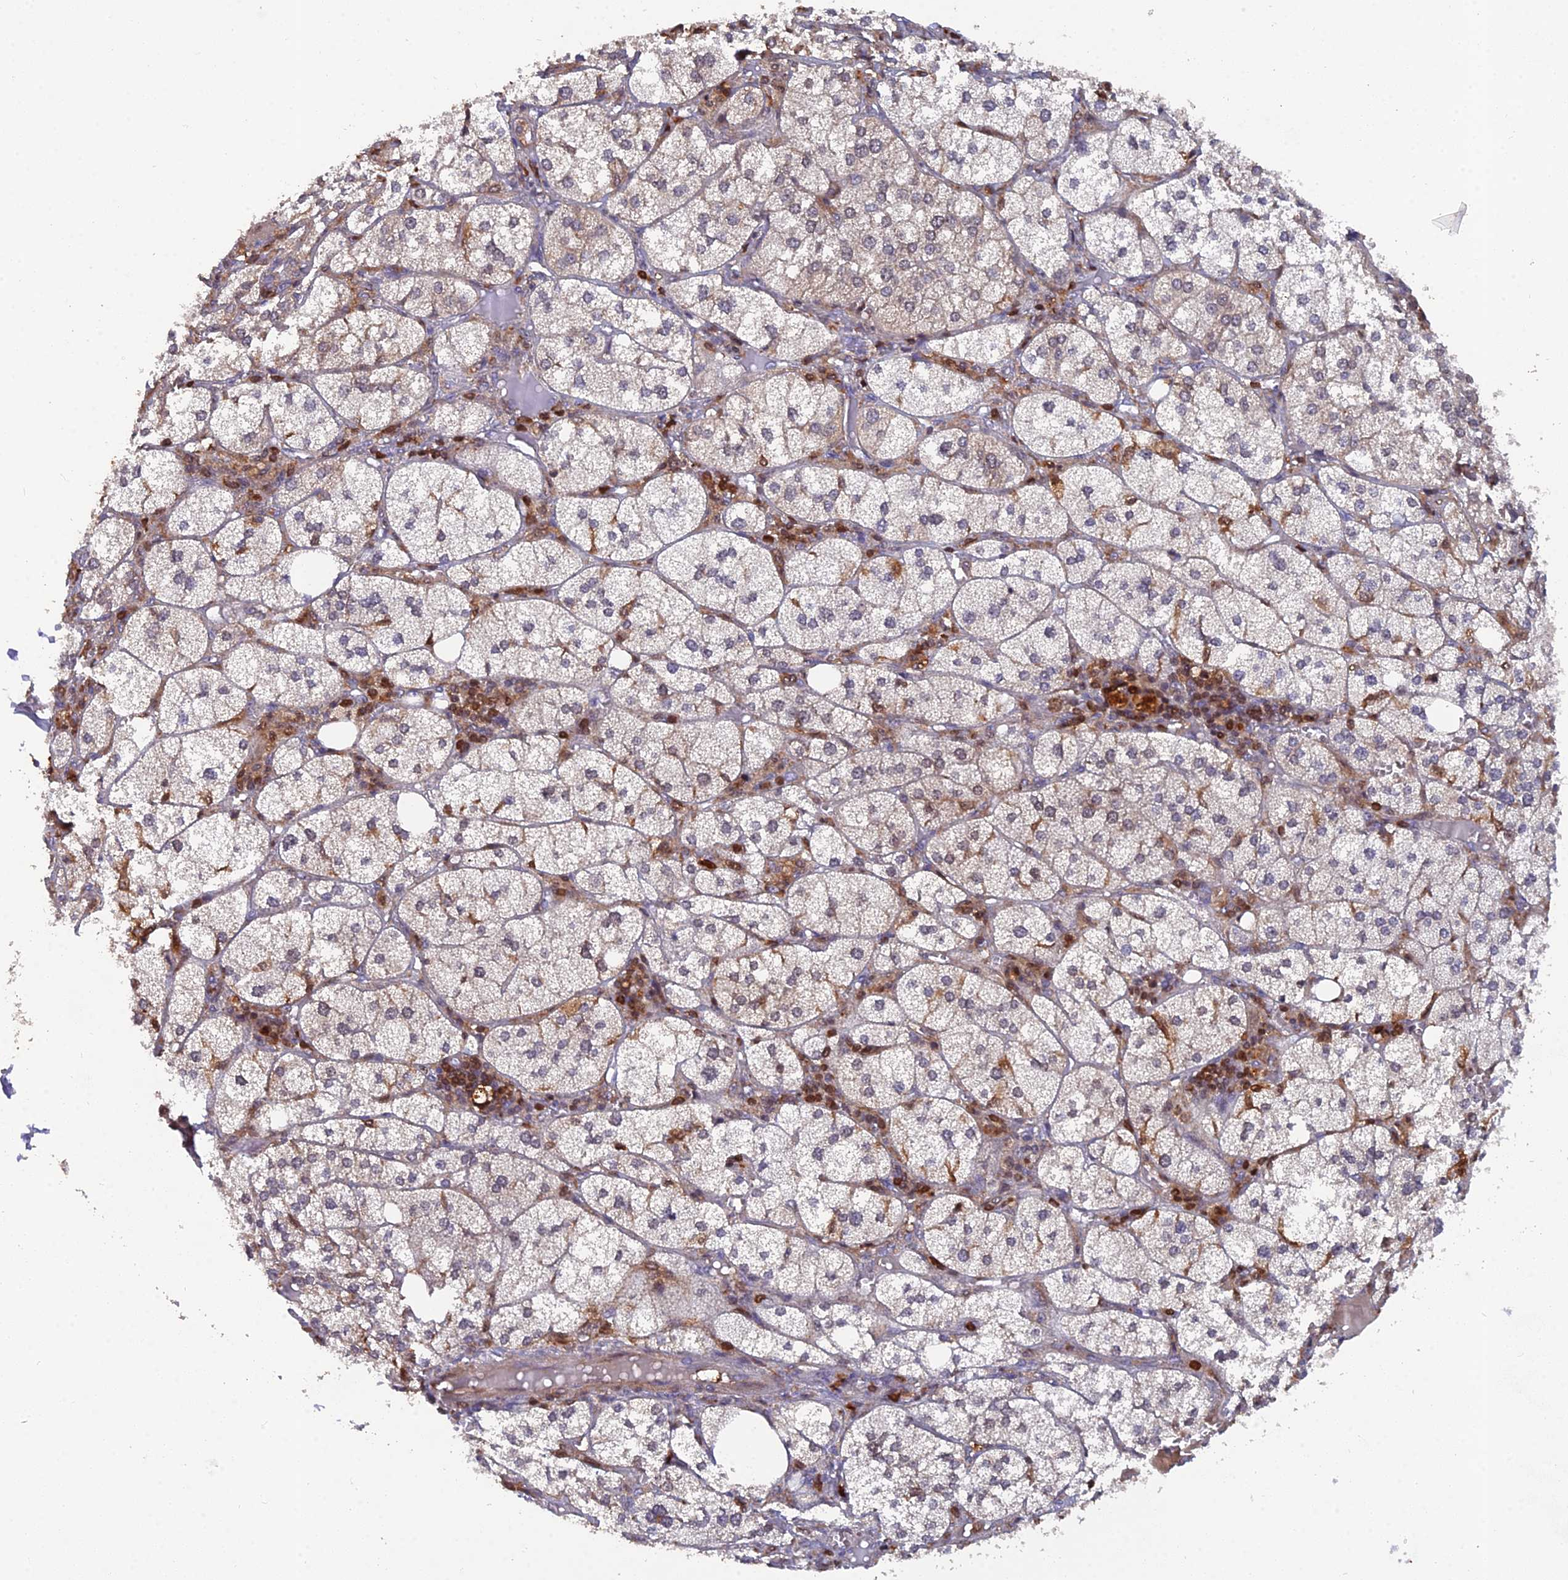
{"staining": {"intensity": "moderate", "quantity": "25%-75%", "location": "cytoplasmic/membranous,nuclear"}, "tissue": "adrenal gland", "cell_type": "Glandular cells", "image_type": "normal", "snomed": [{"axis": "morphology", "description": "Normal tissue, NOS"}, {"axis": "topography", "description": "Adrenal gland"}], "caption": "This image reveals benign adrenal gland stained with IHC to label a protein in brown. The cytoplasmic/membranous,nuclear of glandular cells show moderate positivity for the protein. Nuclei are counter-stained blue.", "gene": "GALK2", "patient": {"sex": "female", "age": 61}}